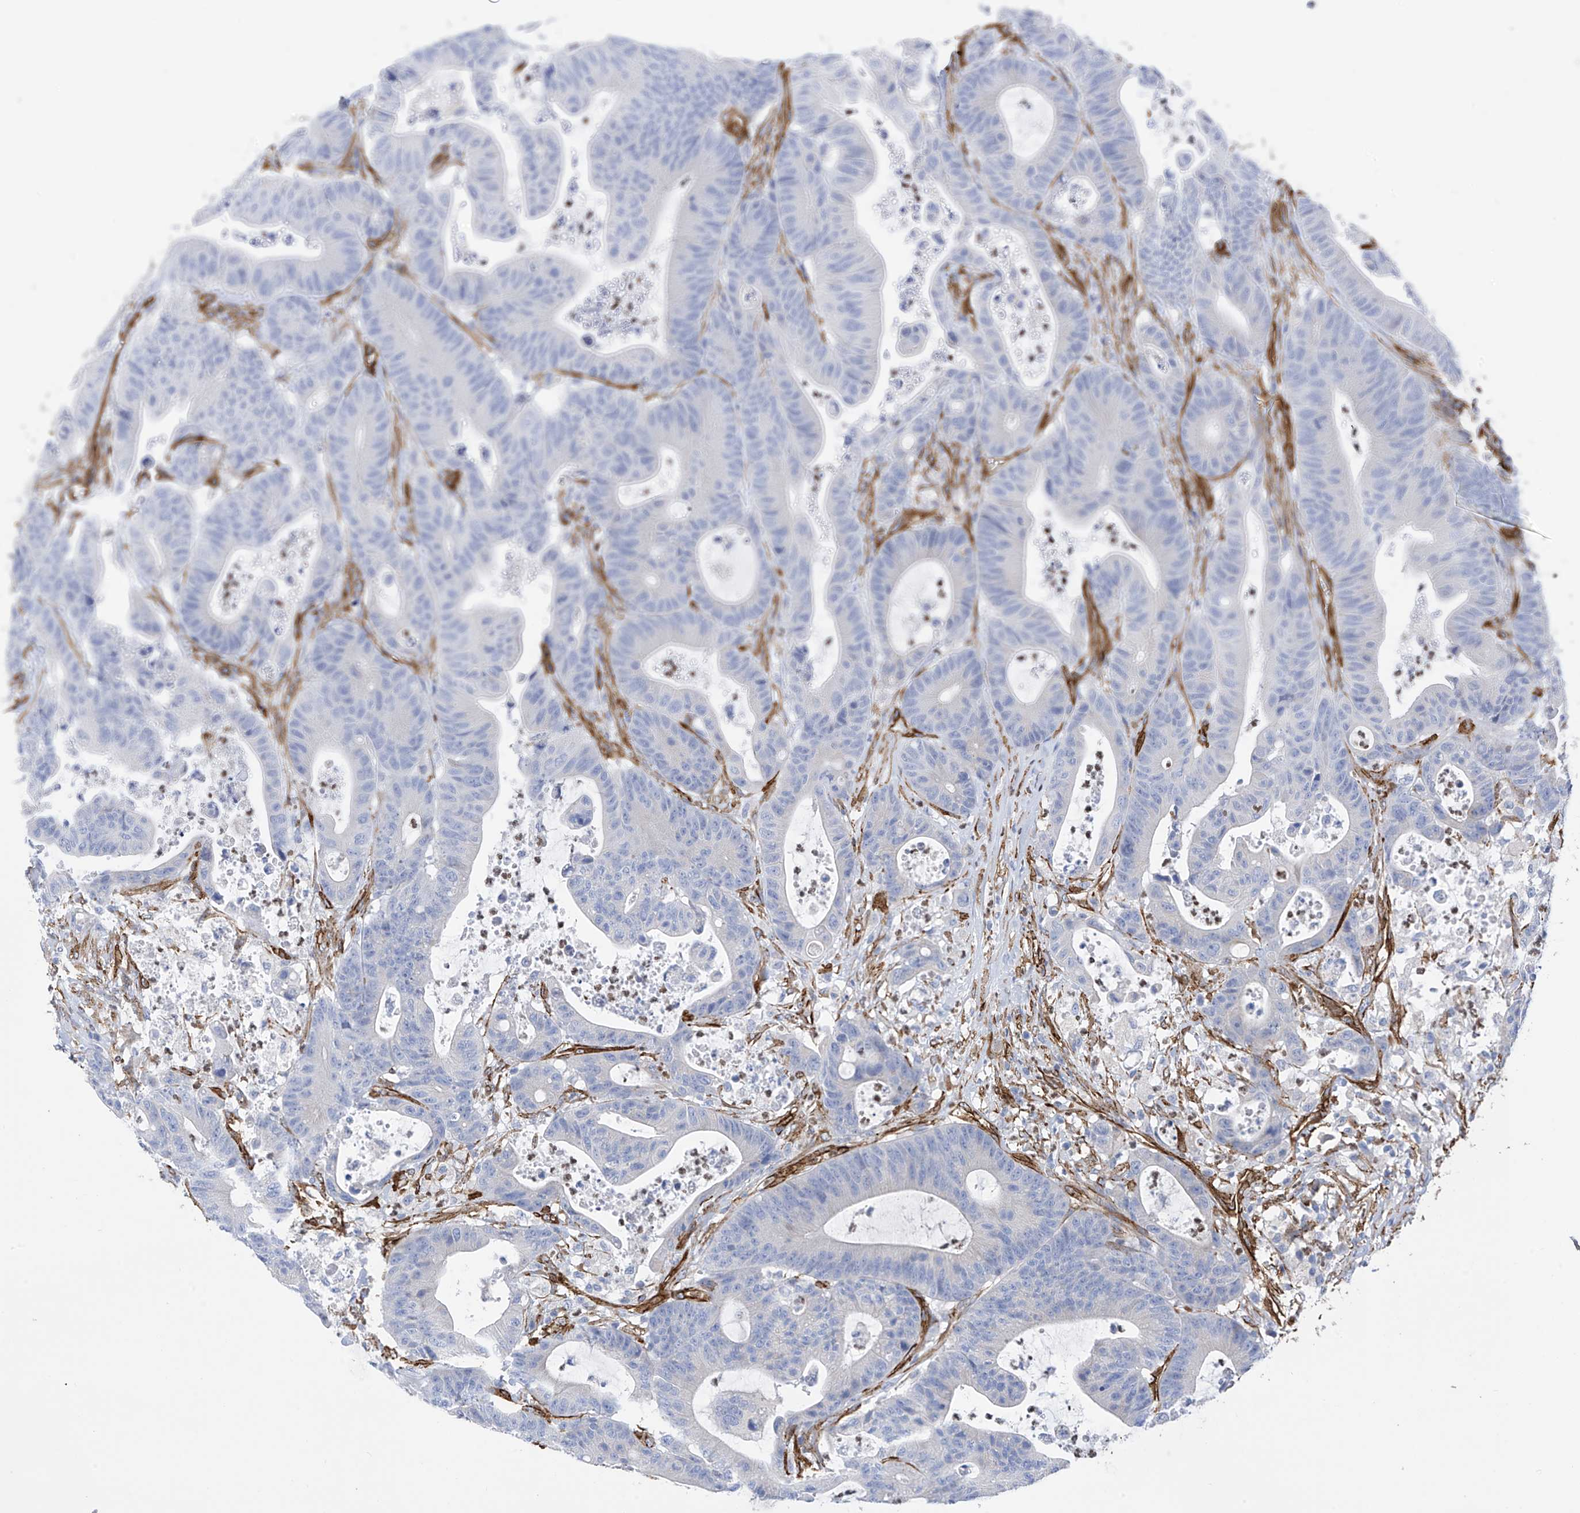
{"staining": {"intensity": "negative", "quantity": "none", "location": "none"}, "tissue": "colorectal cancer", "cell_type": "Tumor cells", "image_type": "cancer", "snomed": [{"axis": "morphology", "description": "Adenocarcinoma, NOS"}, {"axis": "topography", "description": "Colon"}], "caption": "Tumor cells show no significant protein staining in adenocarcinoma (colorectal).", "gene": "UBTD1", "patient": {"sex": "female", "age": 84}}